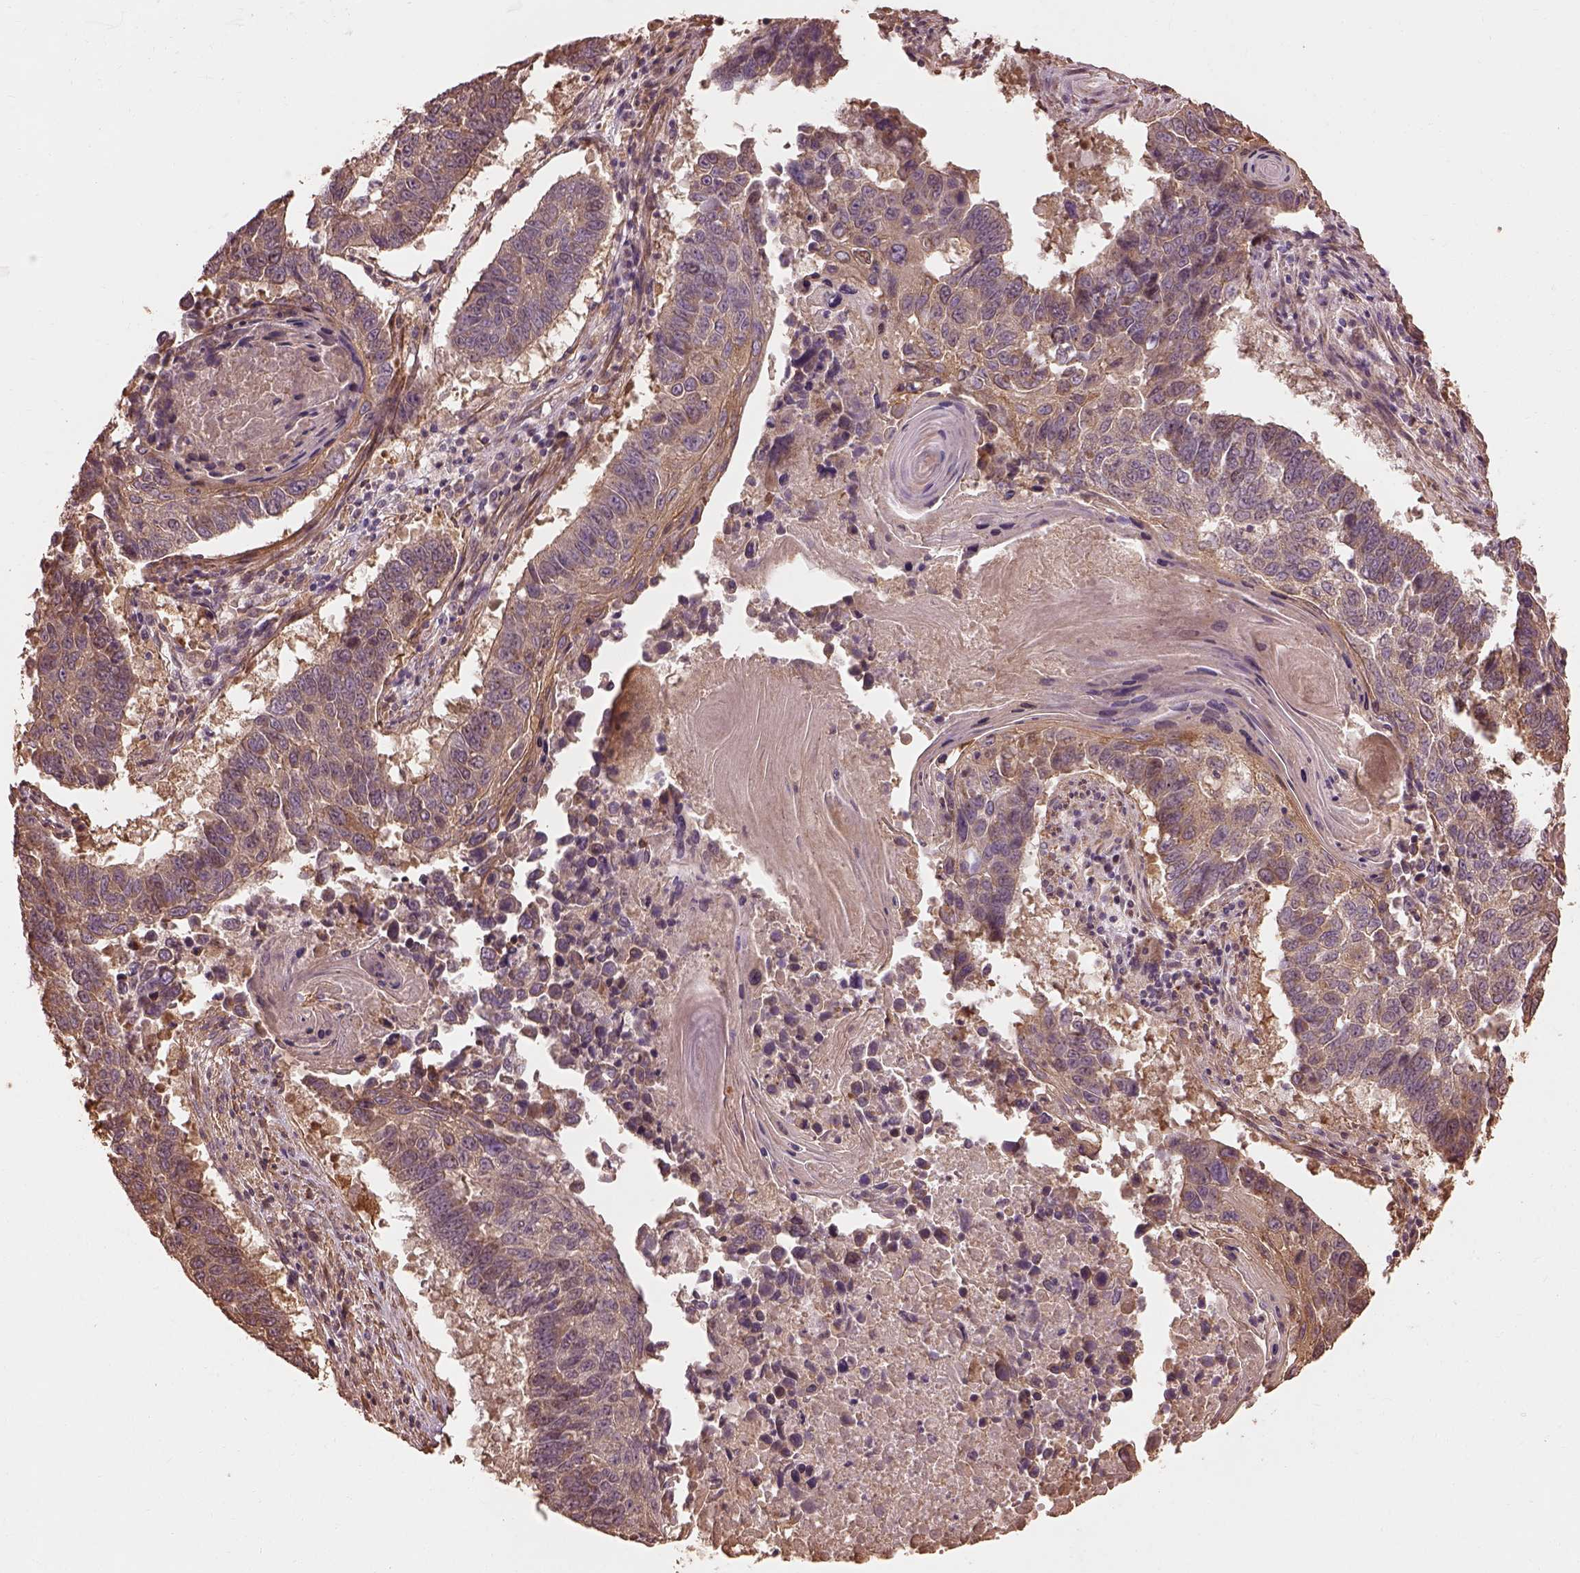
{"staining": {"intensity": "moderate", "quantity": "25%-75%", "location": "cytoplasmic/membranous"}, "tissue": "lung cancer", "cell_type": "Tumor cells", "image_type": "cancer", "snomed": [{"axis": "morphology", "description": "Squamous cell carcinoma, NOS"}, {"axis": "topography", "description": "Lung"}], "caption": "Immunohistochemical staining of human lung cancer reveals moderate cytoplasmic/membranous protein expression in about 25%-75% of tumor cells.", "gene": "METTL4", "patient": {"sex": "male", "age": 73}}